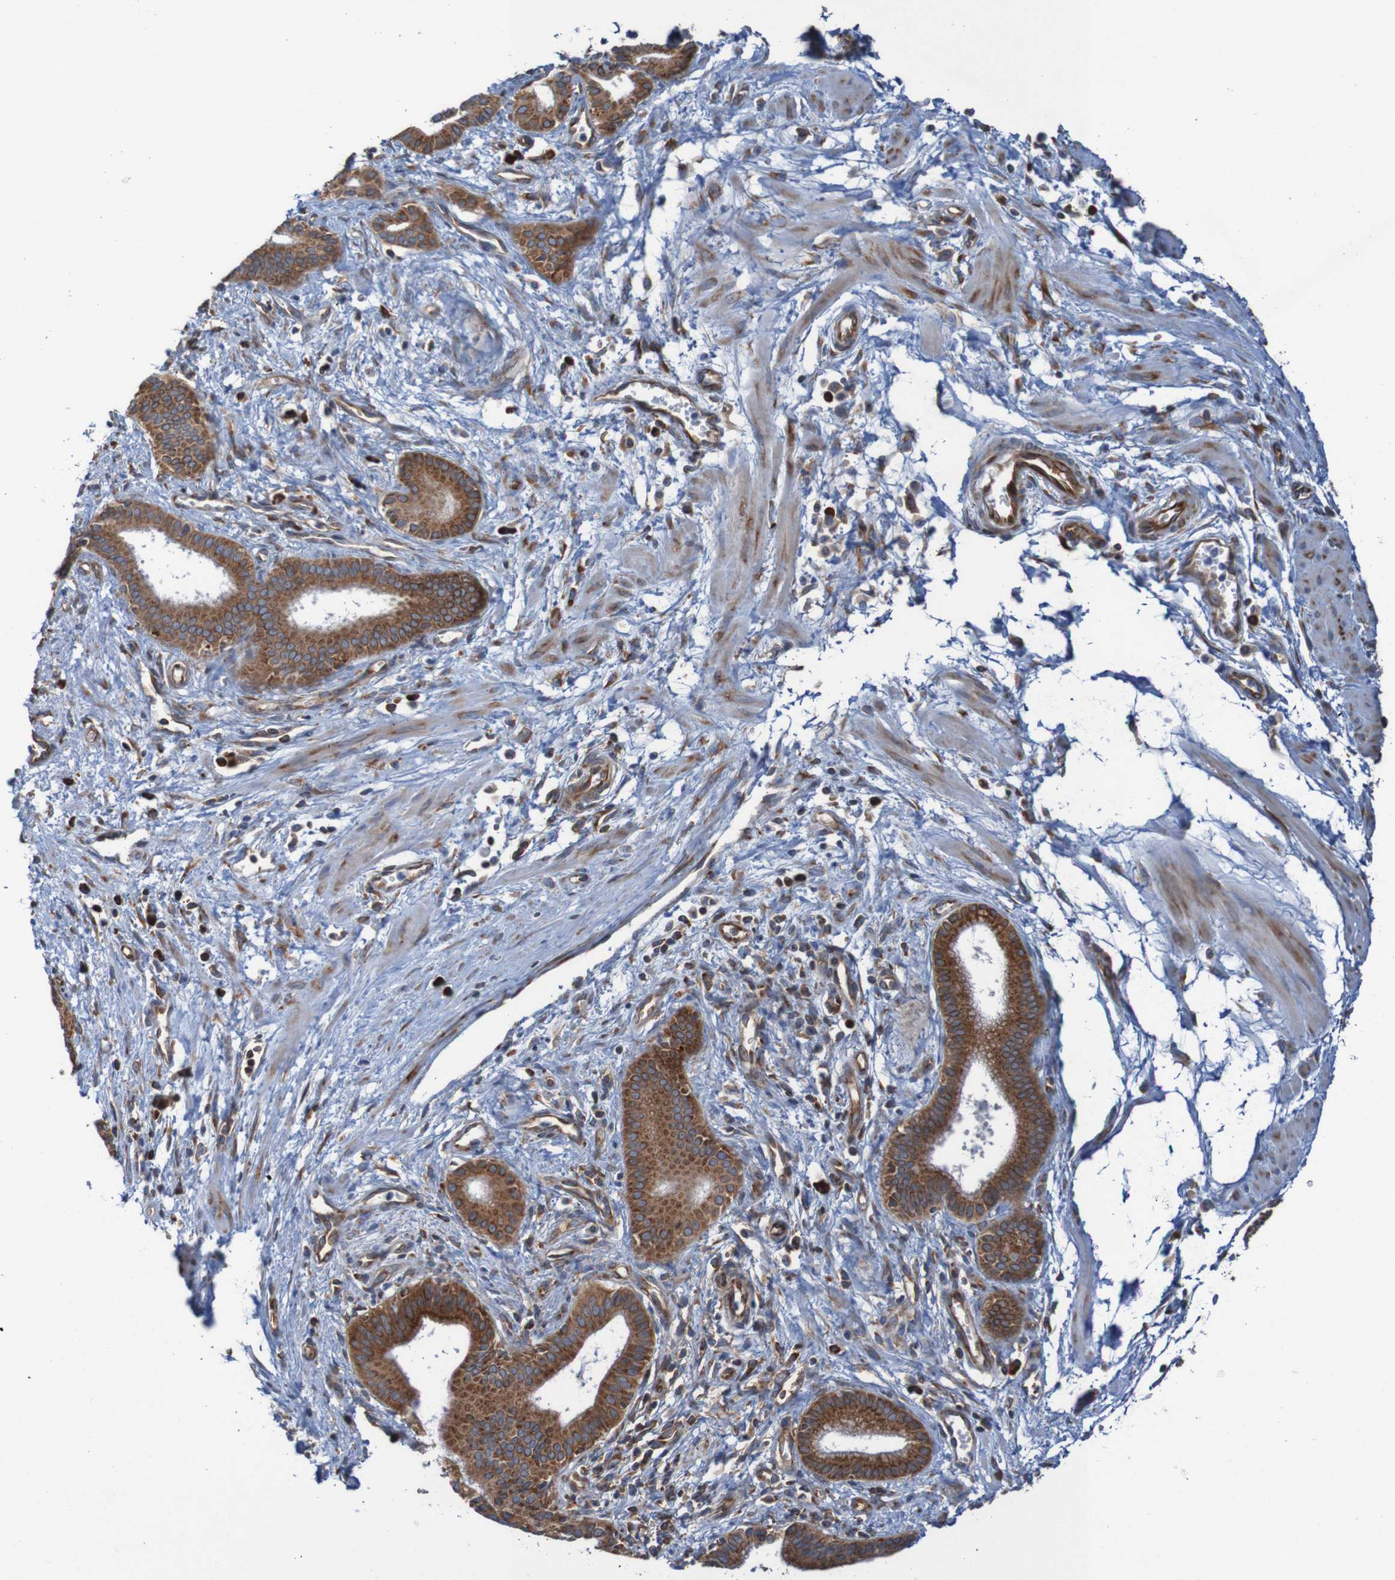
{"staining": {"intensity": "strong", "quantity": ">75%", "location": "cytoplasmic/membranous"}, "tissue": "pancreatic cancer", "cell_type": "Tumor cells", "image_type": "cancer", "snomed": [{"axis": "morphology", "description": "Normal tissue, NOS"}, {"axis": "topography", "description": "Lymph node"}], "caption": "Approximately >75% of tumor cells in human pancreatic cancer exhibit strong cytoplasmic/membranous protein expression as visualized by brown immunohistochemical staining.", "gene": "RPL10", "patient": {"sex": "male", "age": 50}}